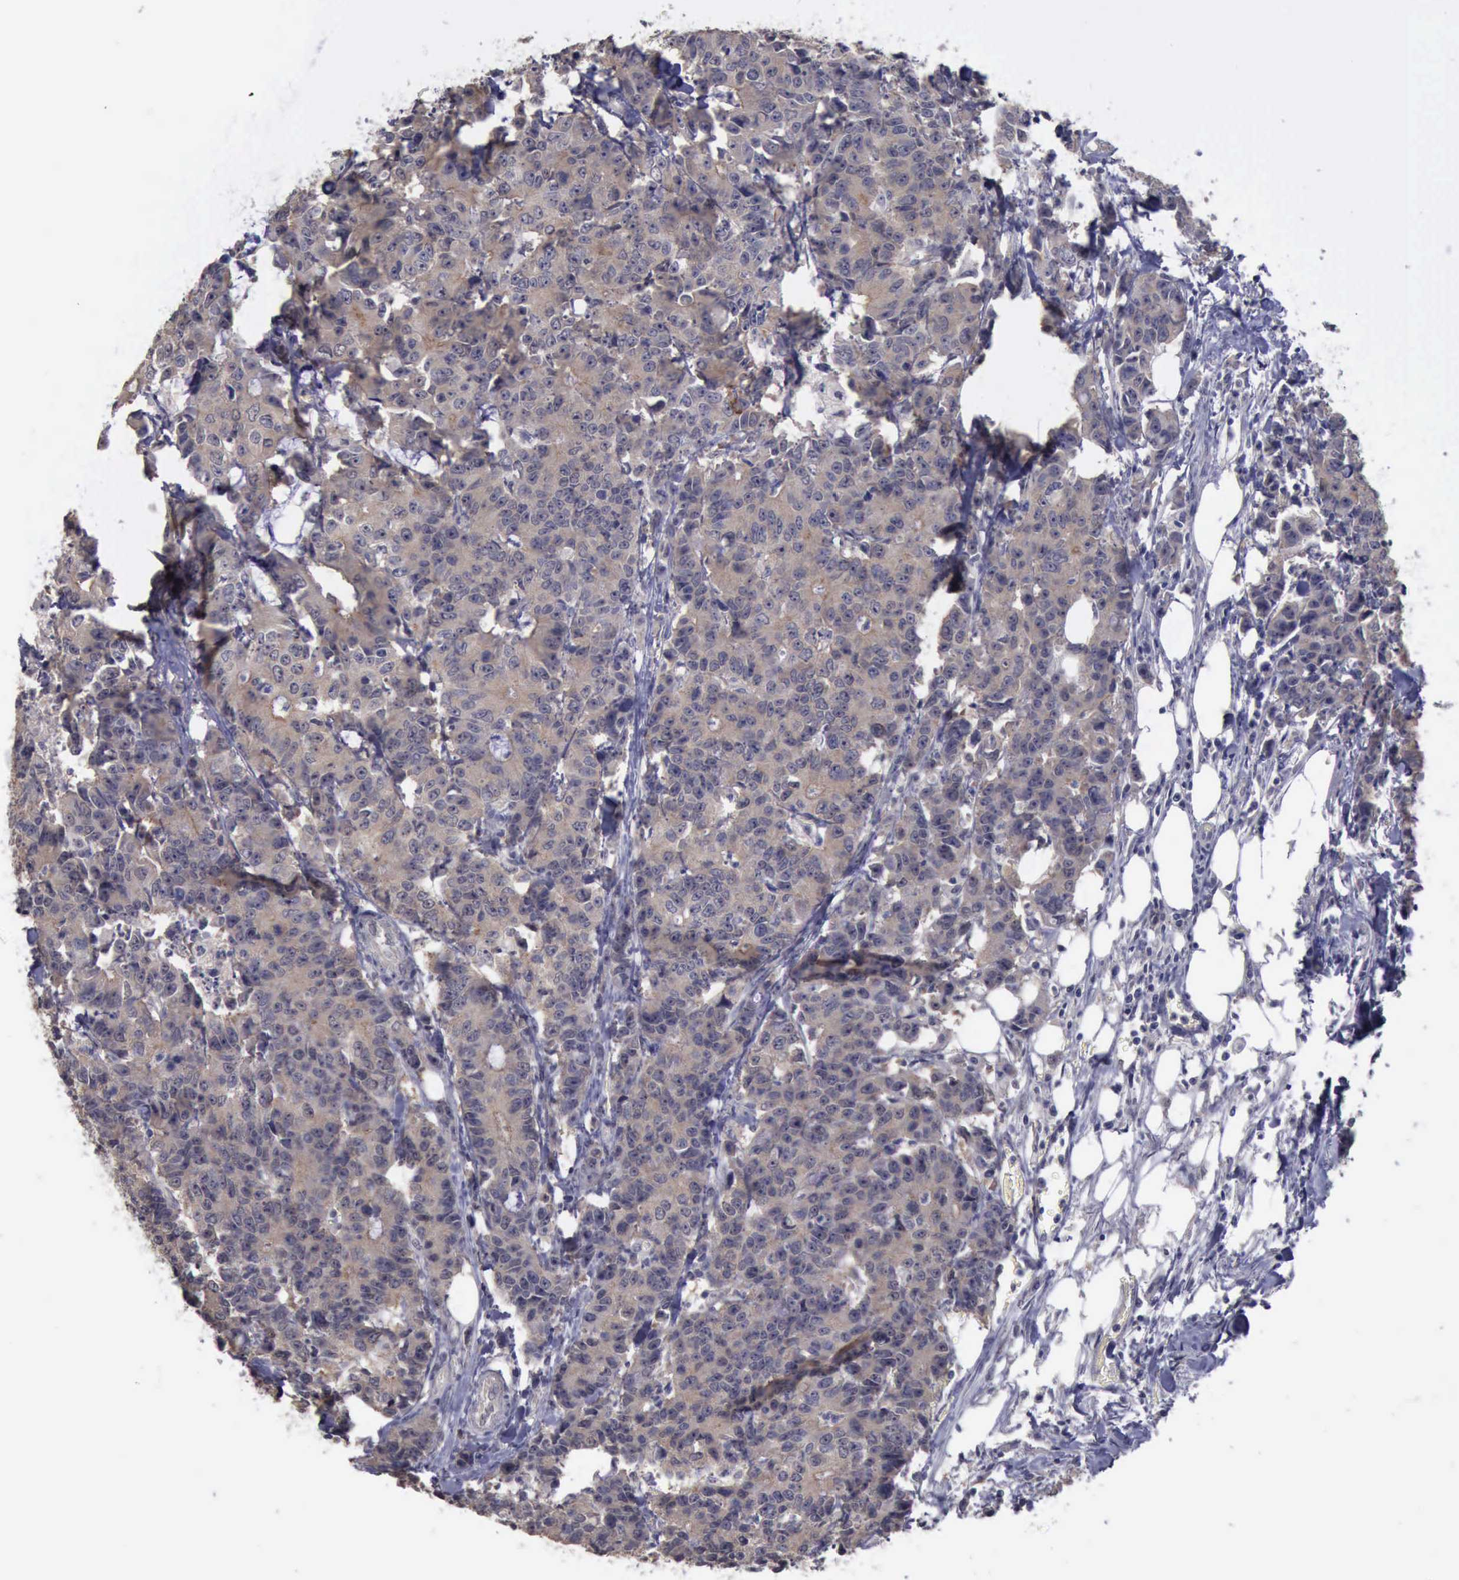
{"staining": {"intensity": "weak", "quantity": ">75%", "location": "cytoplasmic/membranous"}, "tissue": "colorectal cancer", "cell_type": "Tumor cells", "image_type": "cancer", "snomed": [{"axis": "morphology", "description": "Adenocarcinoma, NOS"}, {"axis": "topography", "description": "Colon"}], "caption": "Protein staining by immunohistochemistry displays weak cytoplasmic/membranous positivity in approximately >75% of tumor cells in colorectal cancer (adenocarcinoma). The staining is performed using DAB (3,3'-diaminobenzidine) brown chromogen to label protein expression. The nuclei are counter-stained blue using hematoxylin.", "gene": "PHKA1", "patient": {"sex": "female", "age": 86}}